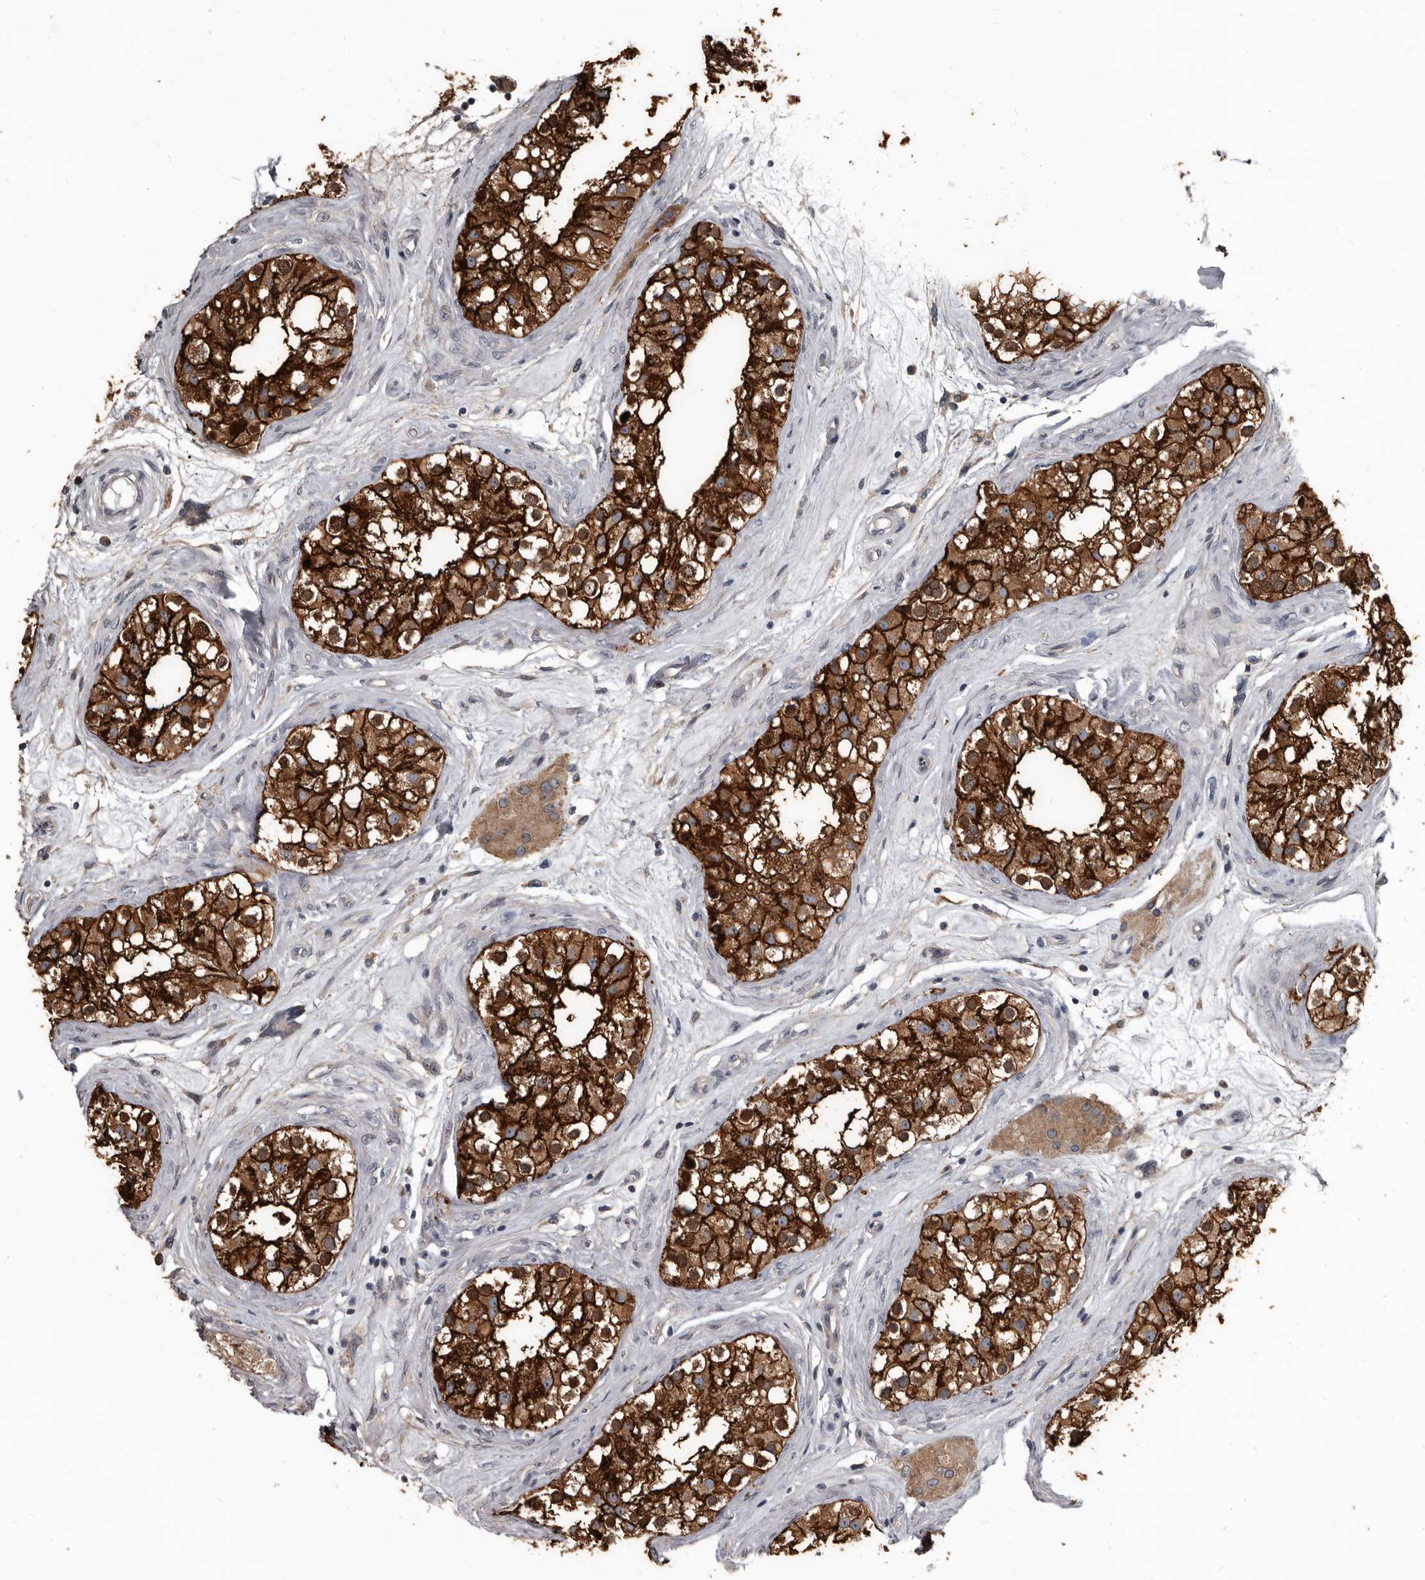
{"staining": {"intensity": "strong", "quantity": ">75%", "location": "cytoplasmic/membranous,nuclear"}, "tissue": "testis", "cell_type": "Cells in seminiferous ducts", "image_type": "normal", "snomed": [{"axis": "morphology", "description": "Normal tissue, NOS"}, {"axis": "topography", "description": "Testis"}], "caption": "The photomicrograph displays a brown stain indicating the presence of a protein in the cytoplasmic/membranous,nuclear of cells in seminiferous ducts in testis. Using DAB (3,3'-diaminobenzidine) (brown) and hematoxylin (blue) stains, captured at high magnification using brightfield microscopy.", "gene": "DHPS", "patient": {"sex": "male", "age": 84}}